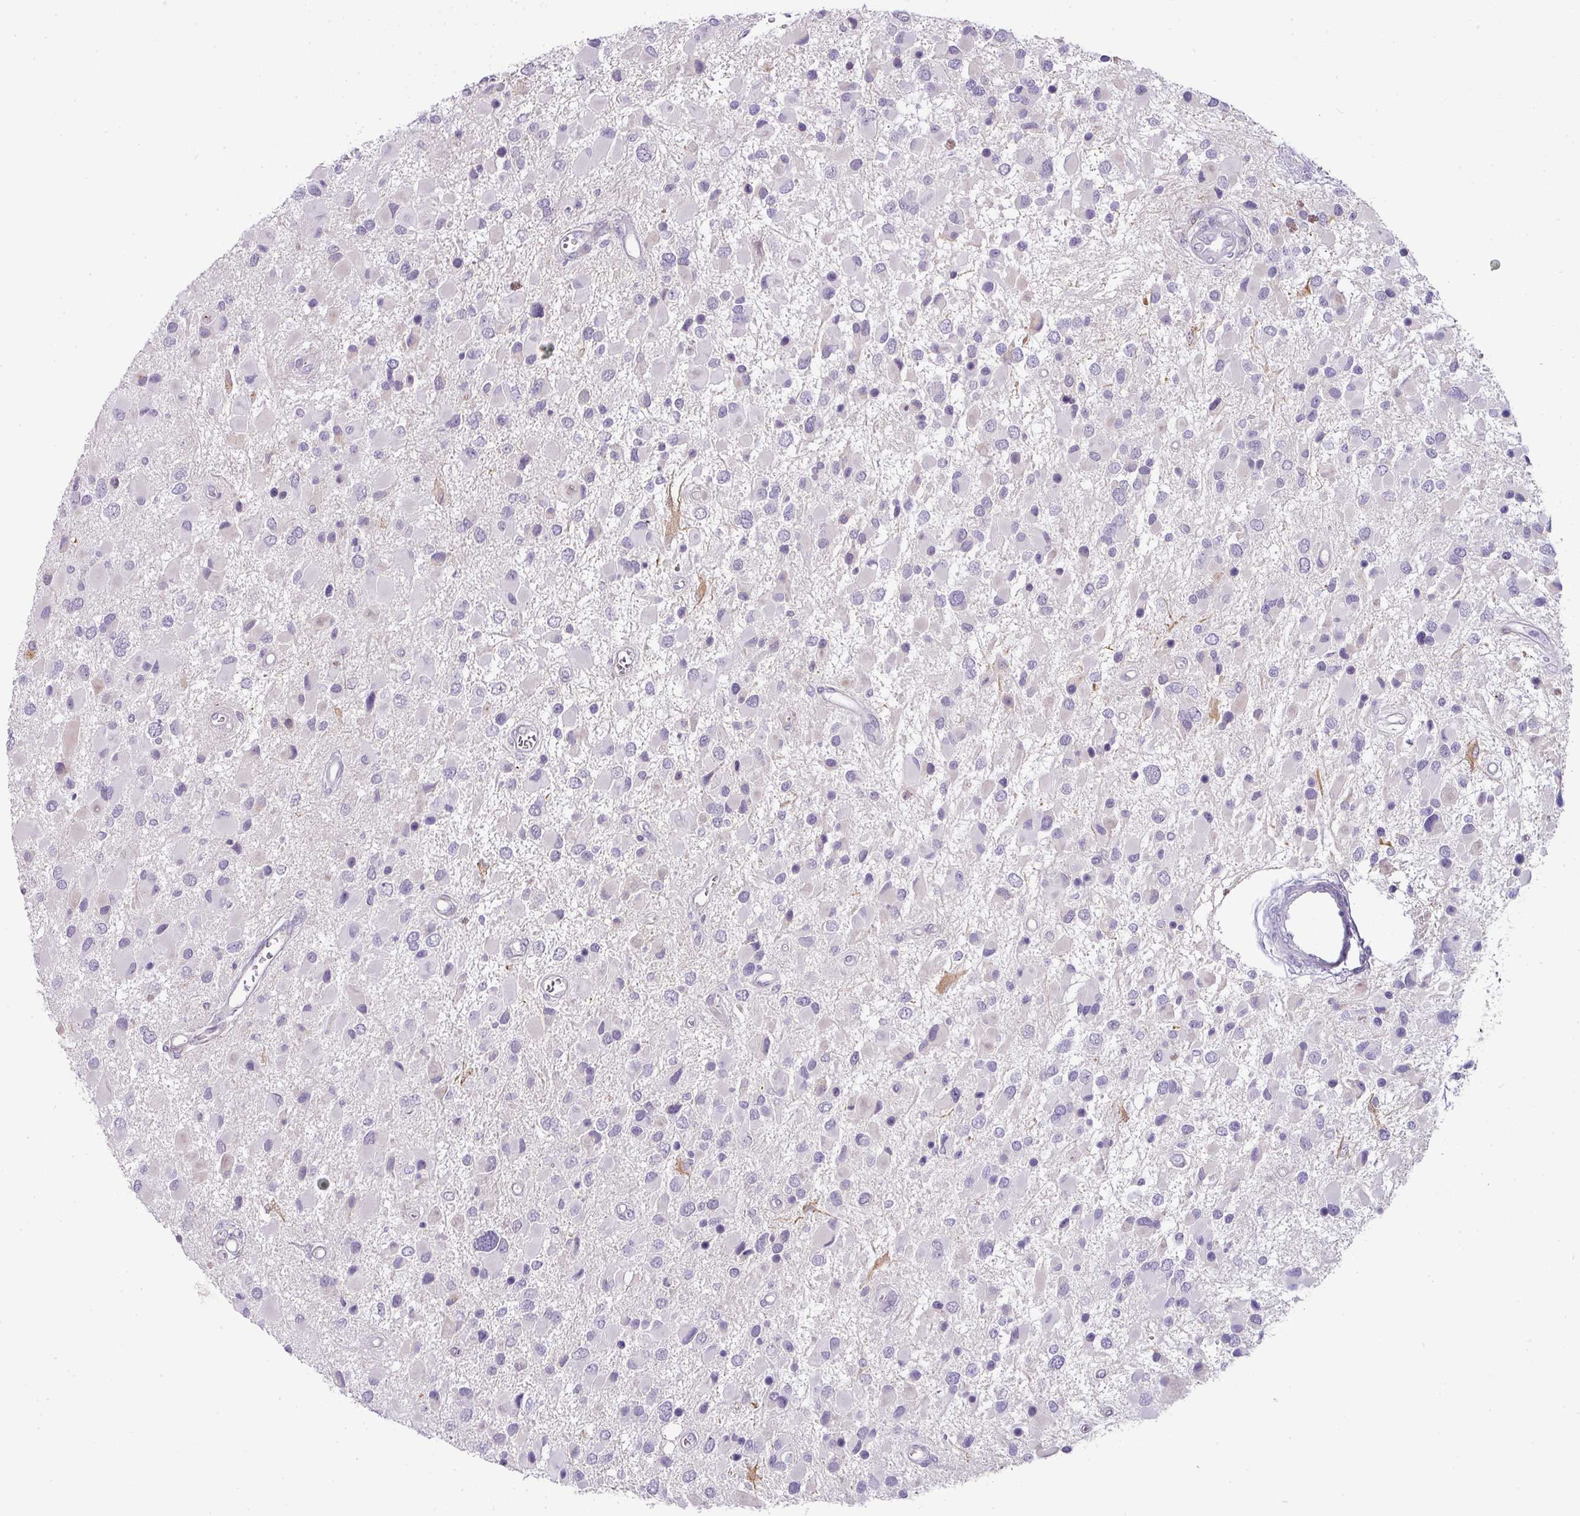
{"staining": {"intensity": "negative", "quantity": "none", "location": "none"}, "tissue": "glioma", "cell_type": "Tumor cells", "image_type": "cancer", "snomed": [{"axis": "morphology", "description": "Glioma, malignant, High grade"}, {"axis": "topography", "description": "Brain"}], "caption": "High magnification brightfield microscopy of glioma stained with DAB (brown) and counterstained with hematoxylin (blue): tumor cells show no significant expression.", "gene": "FGF17", "patient": {"sex": "male", "age": 53}}